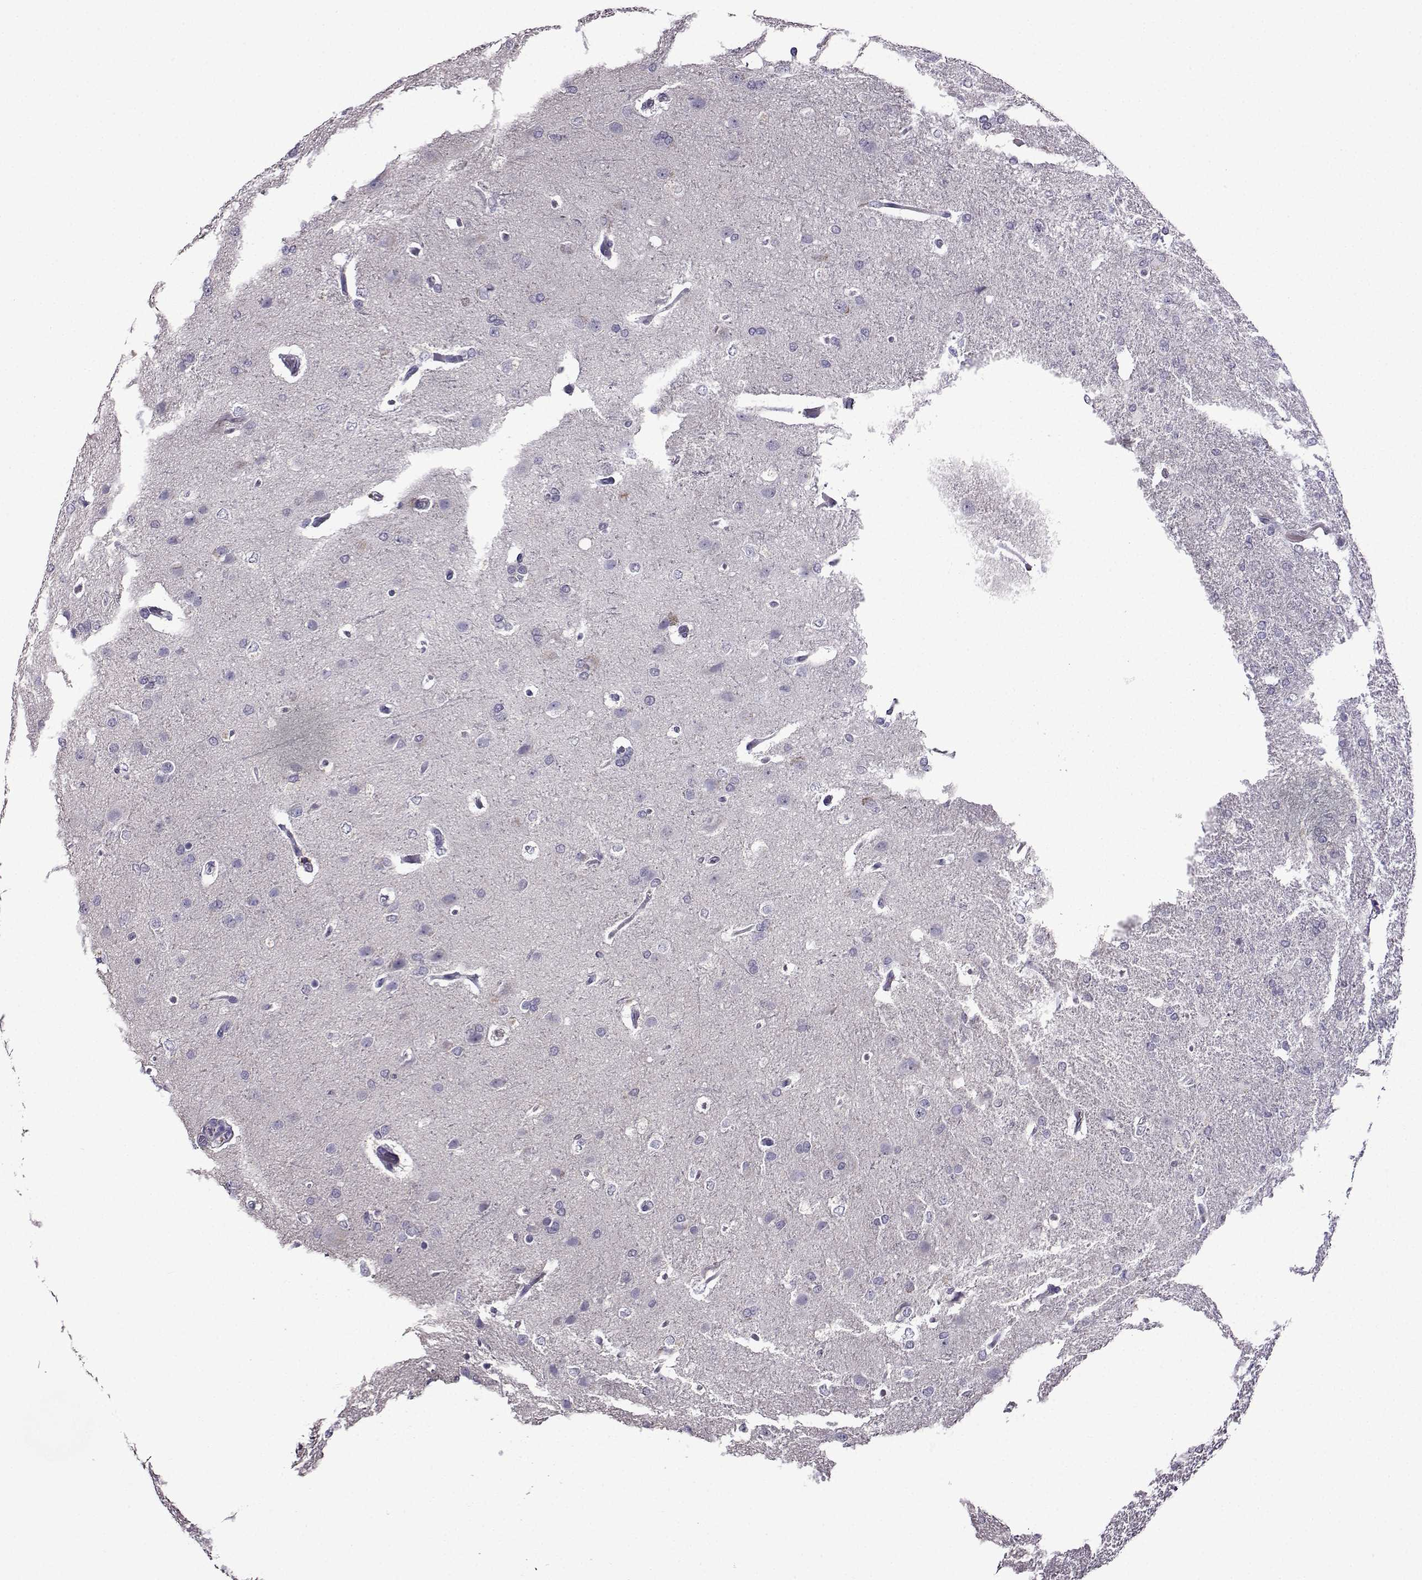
{"staining": {"intensity": "negative", "quantity": "none", "location": "none"}, "tissue": "glioma", "cell_type": "Tumor cells", "image_type": "cancer", "snomed": [{"axis": "morphology", "description": "Glioma, malignant, High grade"}, {"axis": "topography", "description": "Brain"}], "caption": "Tumor cells are negative for brown protein staining in high-grade glioma (malignant).", "gene": "CRYBB1", "patient": {"sex": "male", "age": 68}}